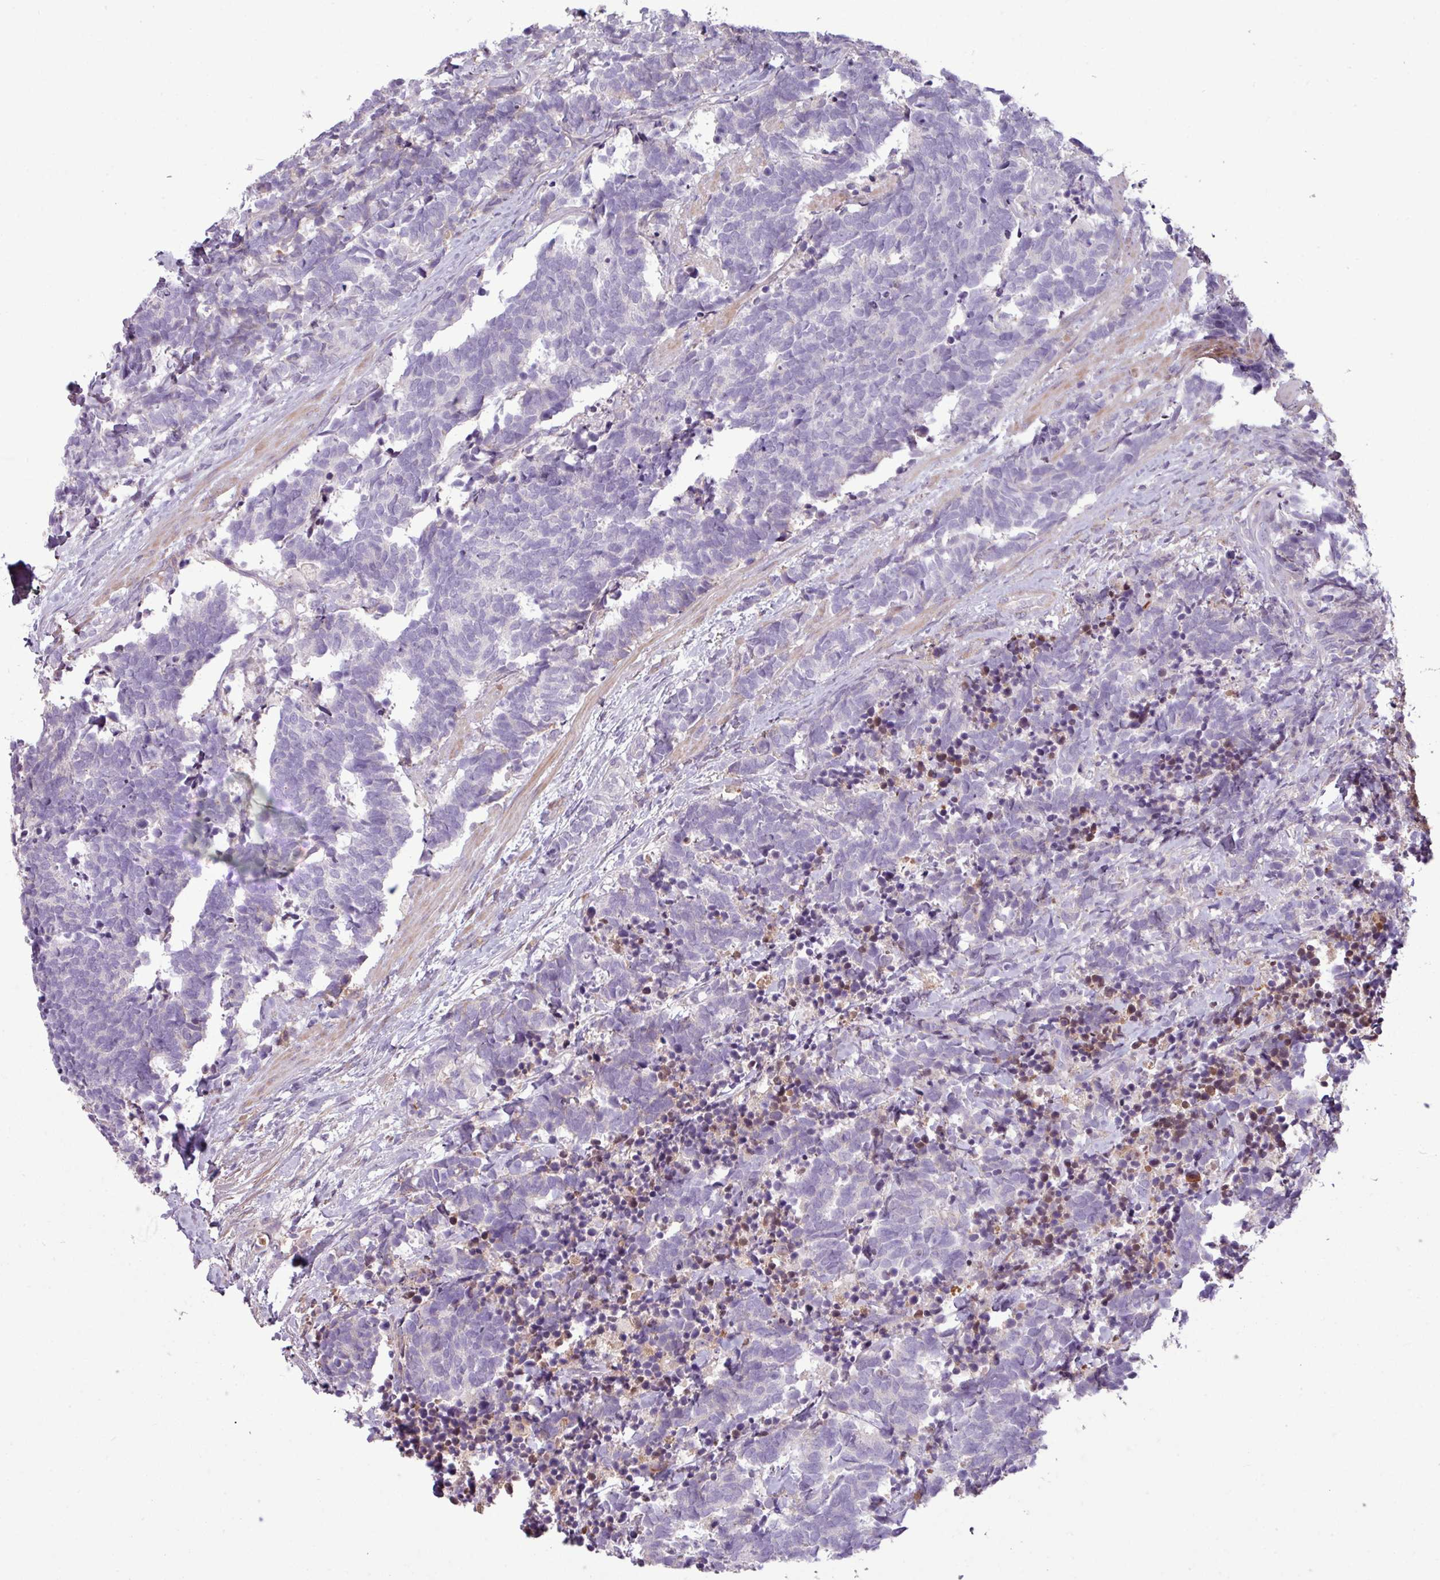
{"staining": {"intensity": "weak", "quantity": "<25%", "location": "cytoplasmic/membranous"}, "tissue": "carcinoid", "cell_type": "Tumor cells", "image_type": "cancer", "snomed": [{"axis": "morphology", "description": "Carcinoma, NOS"}, {"axis": "morphology", "description": "Carcinoid, malignant, NOS"}, {"axis": "topography", "description": "Prostate"}], "caption": "Tumor cells show no significant protein staining in carcinoid.", "gene": "C4B", "patient": {"sex": "male", "age": 57}}